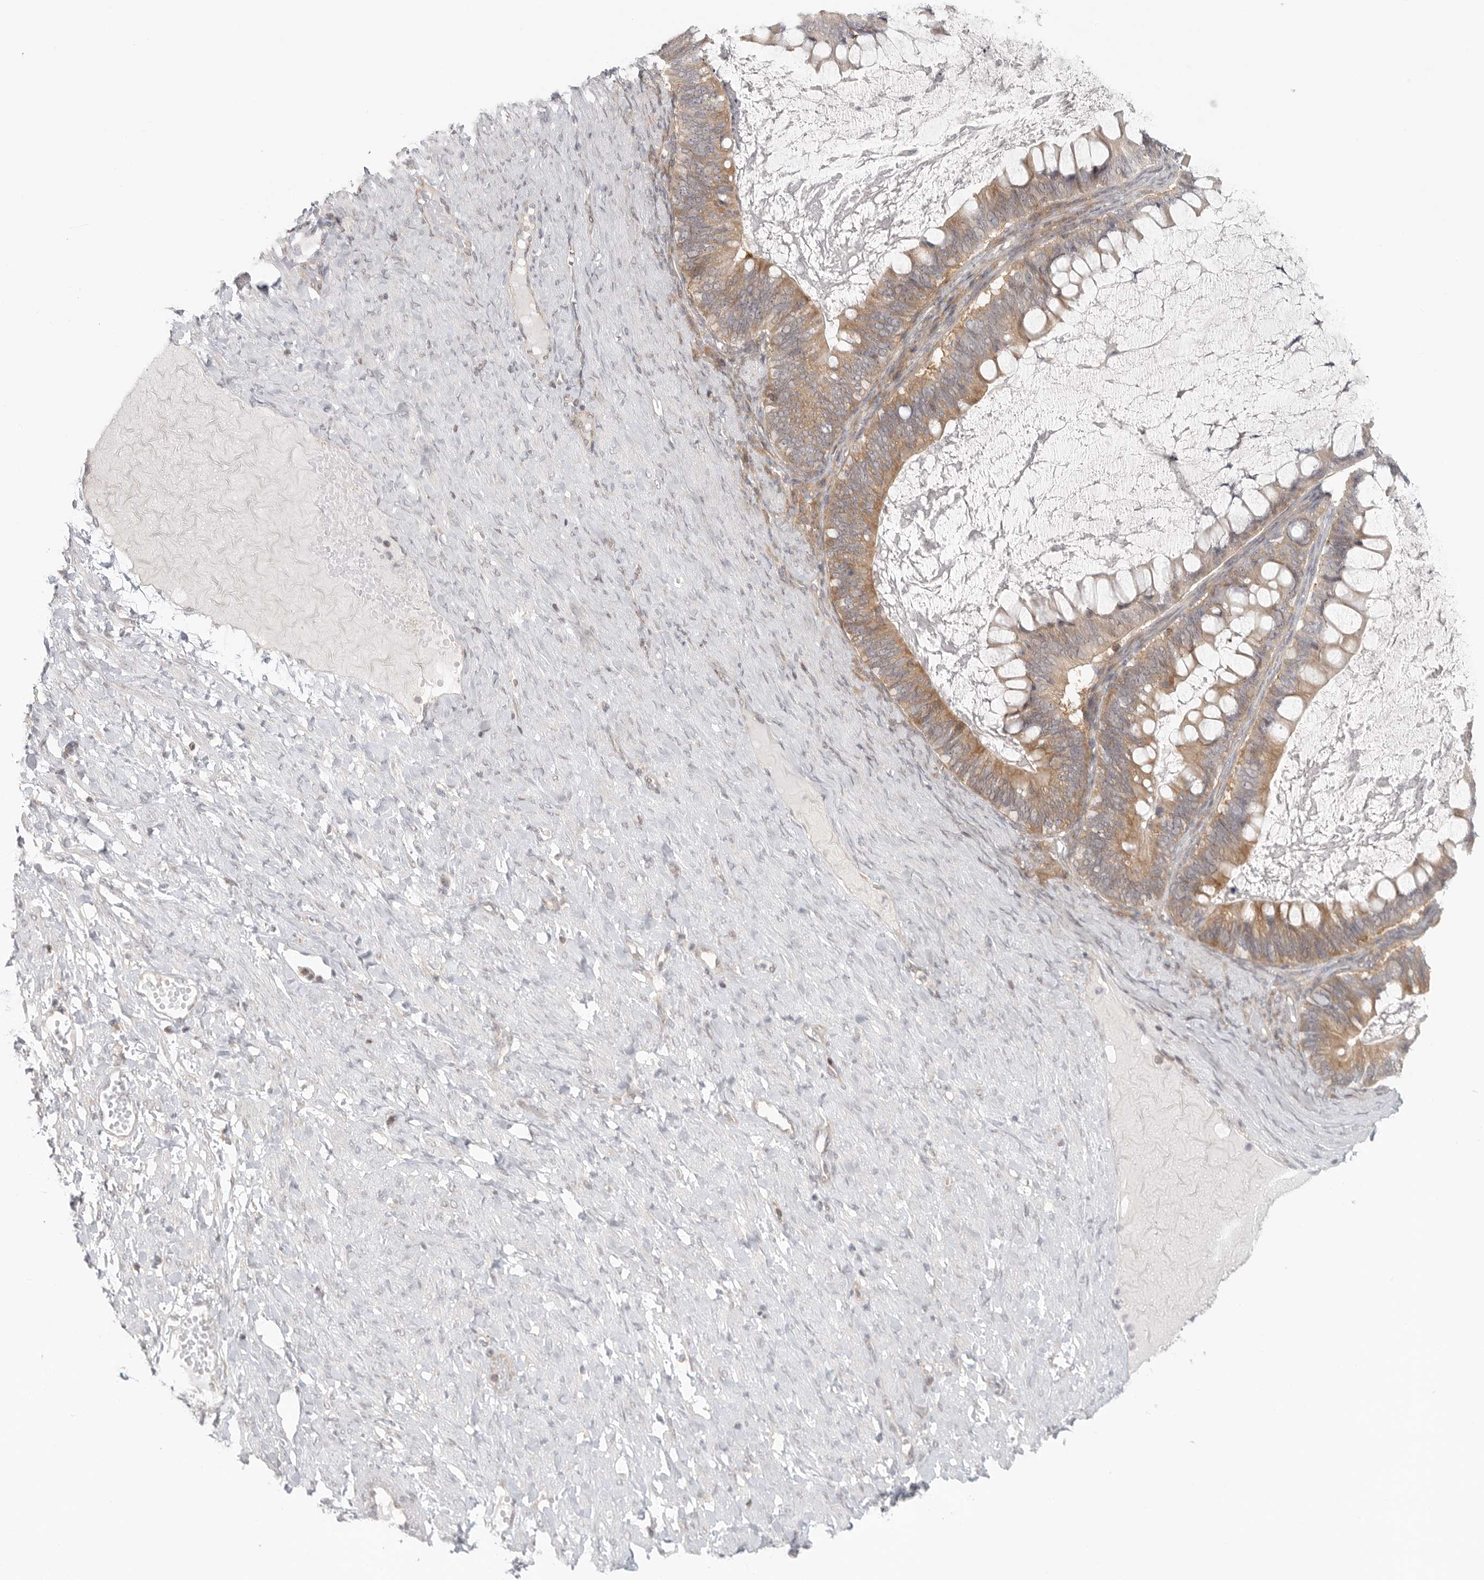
{"staining": {"intensity": "moderate", "quantity": "25%-75%", "location": "cytoplasmic/membranous"}, "tissue": "ovarian cancer", "cell_type": "Tumor cells", "image_type": "cancer", "snomed": [{"axis": "morphology", "description": "Cystadenocarcinoma, mucinous, NOS"}, {"axis": "topography", "description": "Ovary"}], "caption": "A histopathology image of mucinous cystadenocarcinoma (ovarian) stained for a protein demonstrates moderate cytoplasmic/membranous brown staining in tumor cells. (Stains: DAB in brown, nuclei in blue, Microscopy: brightfield microscopy at high magnification).", "gene": "HDAC6", "patient": {"sex": "female", "age": 61}}